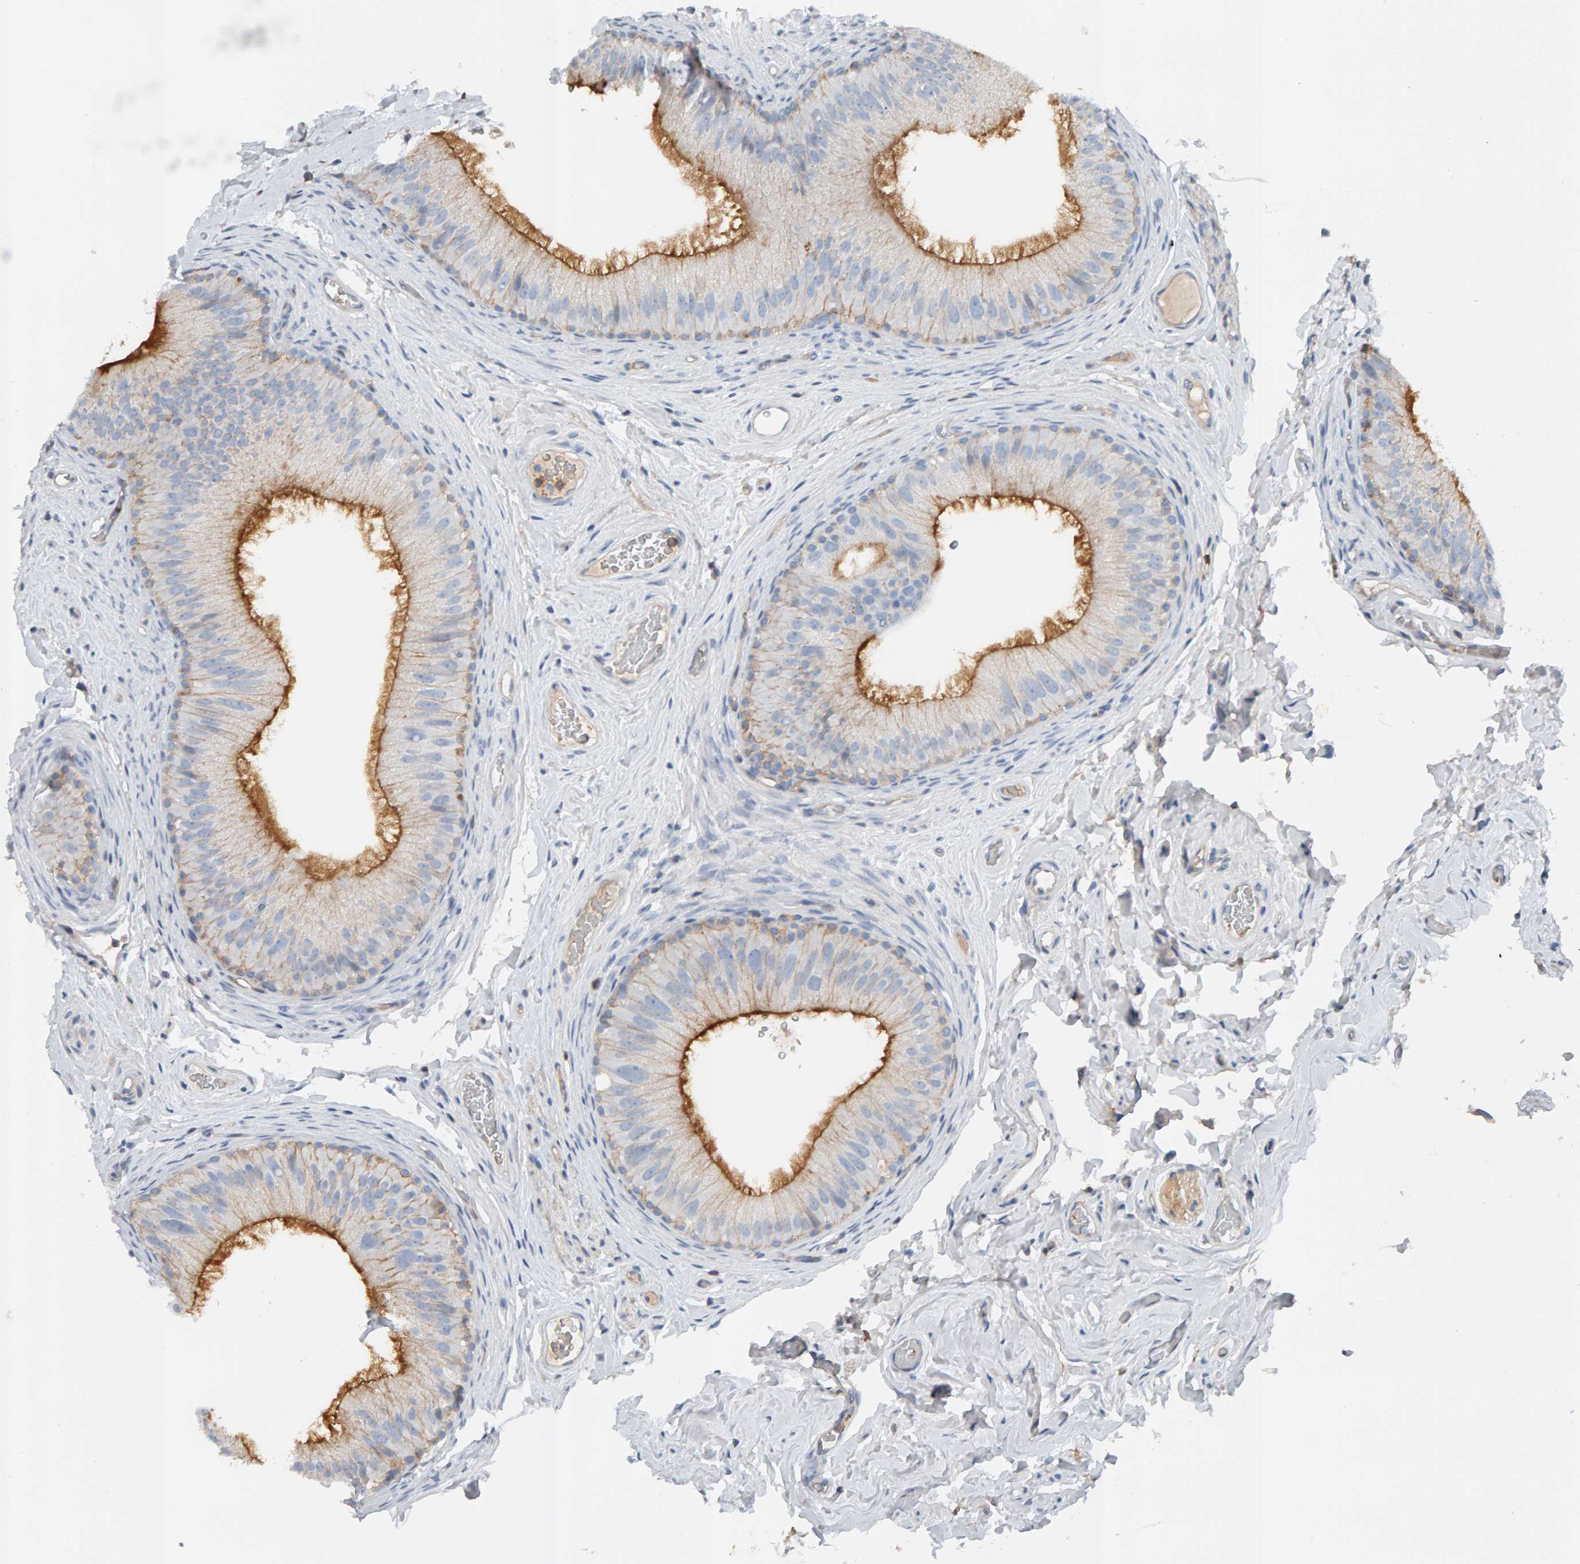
{"staining": {"intensity": "moderate", "quantity": "25%-75%", "location": "cytoplasmic/membranous"}, "tissue": "epididymis", "cell_type": "Glandular cells", "image_type": "normal", "snomed": [{"axis": "morphology", "description": "Normal tissue, NOS"}, {"axis": "topography", "description": "Vascular tissue"}, {"axis": "topography", "description": "Epididymis"}], "caption": "Unremarkable epididymis displays moderate cytoplasmic/membranous expression in approximately 25%-75% of glandular cells, visualized by immunohistochemistry. Nuclei are stained in blue.", "gene": "FYN", "patient": {"sex": "male", "age": 49}}